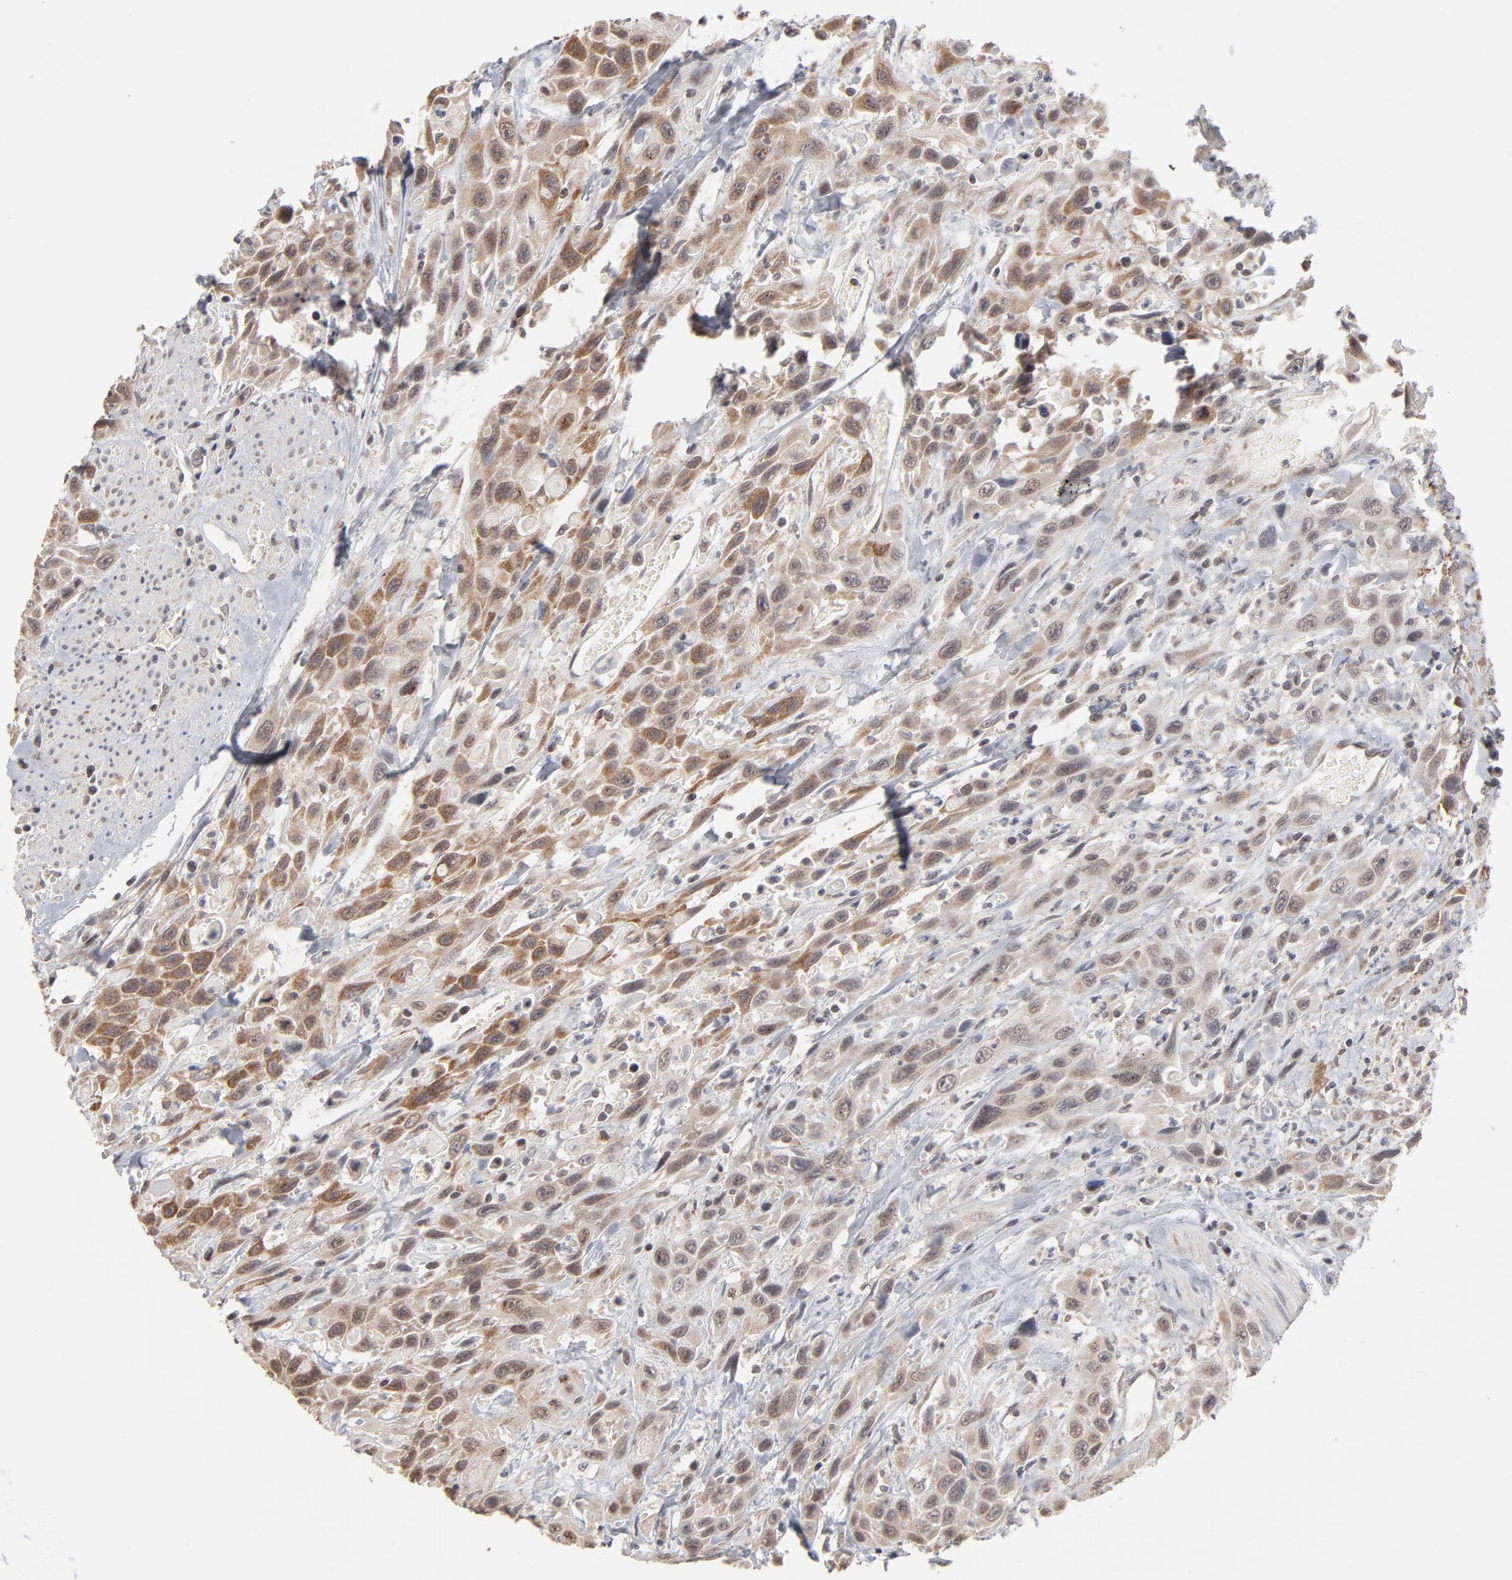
{"staining": {"intensity": "moderate", "quantity": ">75%", "location": "cytoplasmic/membranous,nuclear"}, "tissue": "urothelial cancer", "cell_type": "Tumor cells", "image_type": "cancer", "snomed": [{"axis": "morphology", "description": "Urothelial carcinoma, High grade"}, {"axis": "topography", "description": "Urinary bladder"}], "caption": "High-magnification brightfield microscopy of urothelial cancer stained with DAB (3,3'-diaminobenzidine) (brown) and counterstained with hematoxylin (blue). tumor cells exhibit moderate cytoplasmic/membranous and nuclear staining is identified in about>75% of cells.", "gene": "ARIH1", "patient": {"sex": "female", "age": 84}}